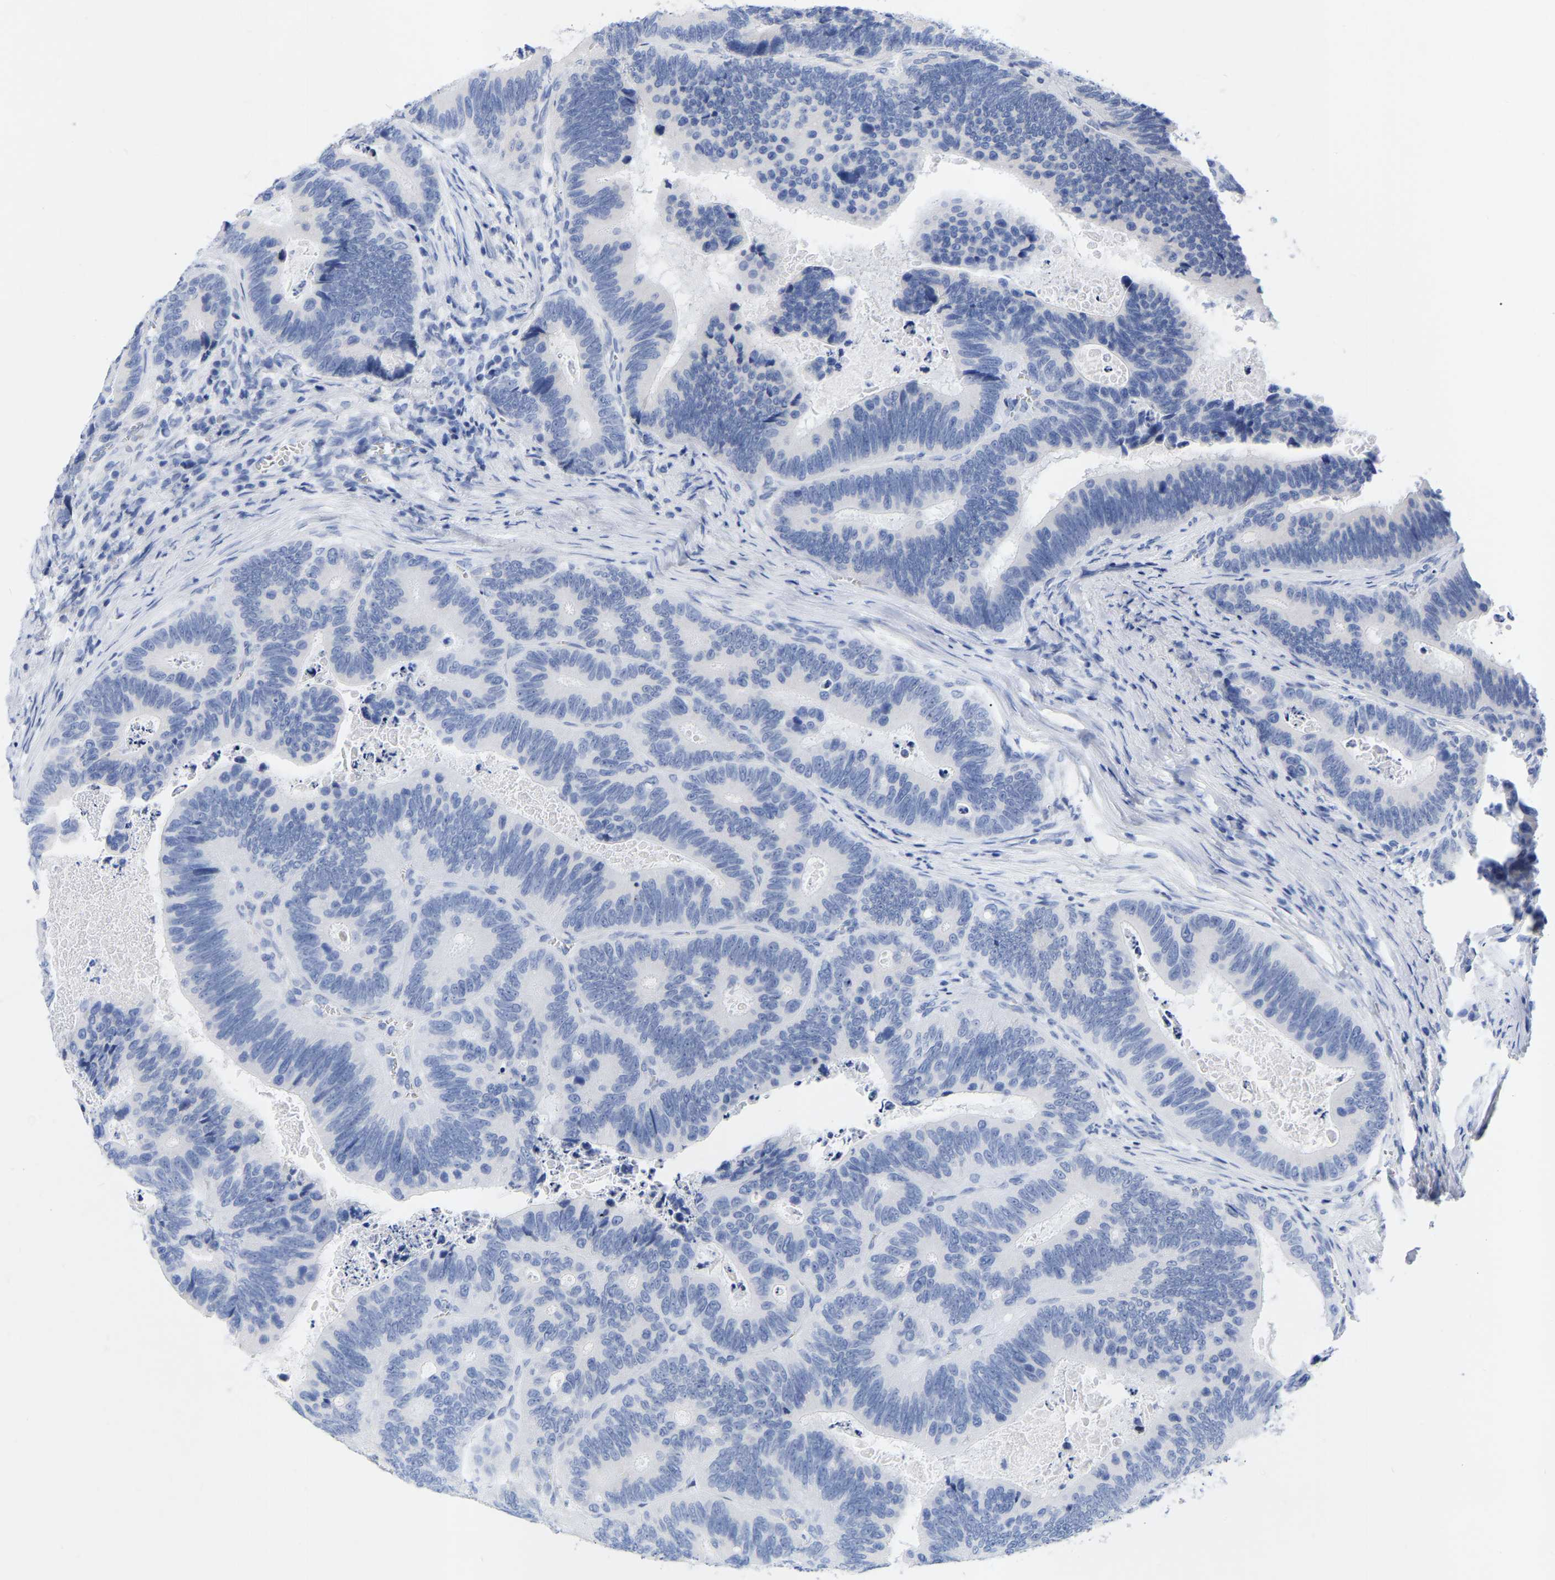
{"staining": {"intensity": "negative", "quantity": "none", "location": "none"}, "tissue": "colorectal cancer", "cell_type": "Tumor cells", "image_type": "cancer", "snomed": [{"axis": "morphology", "description": "Inflammation, NOS"}, {"axis": "morphology", "description": "Adenocarcinoma, NOS"}, {"axis": "topography", "description": "Colon"}], "caption": "This is an immunohistochemistry photomicrograph of human colorectal adenocarcinoma. There is no expression in tumor cells.", "gene": "ZNF629", "patient": {"sex": "male", "age": 72}}